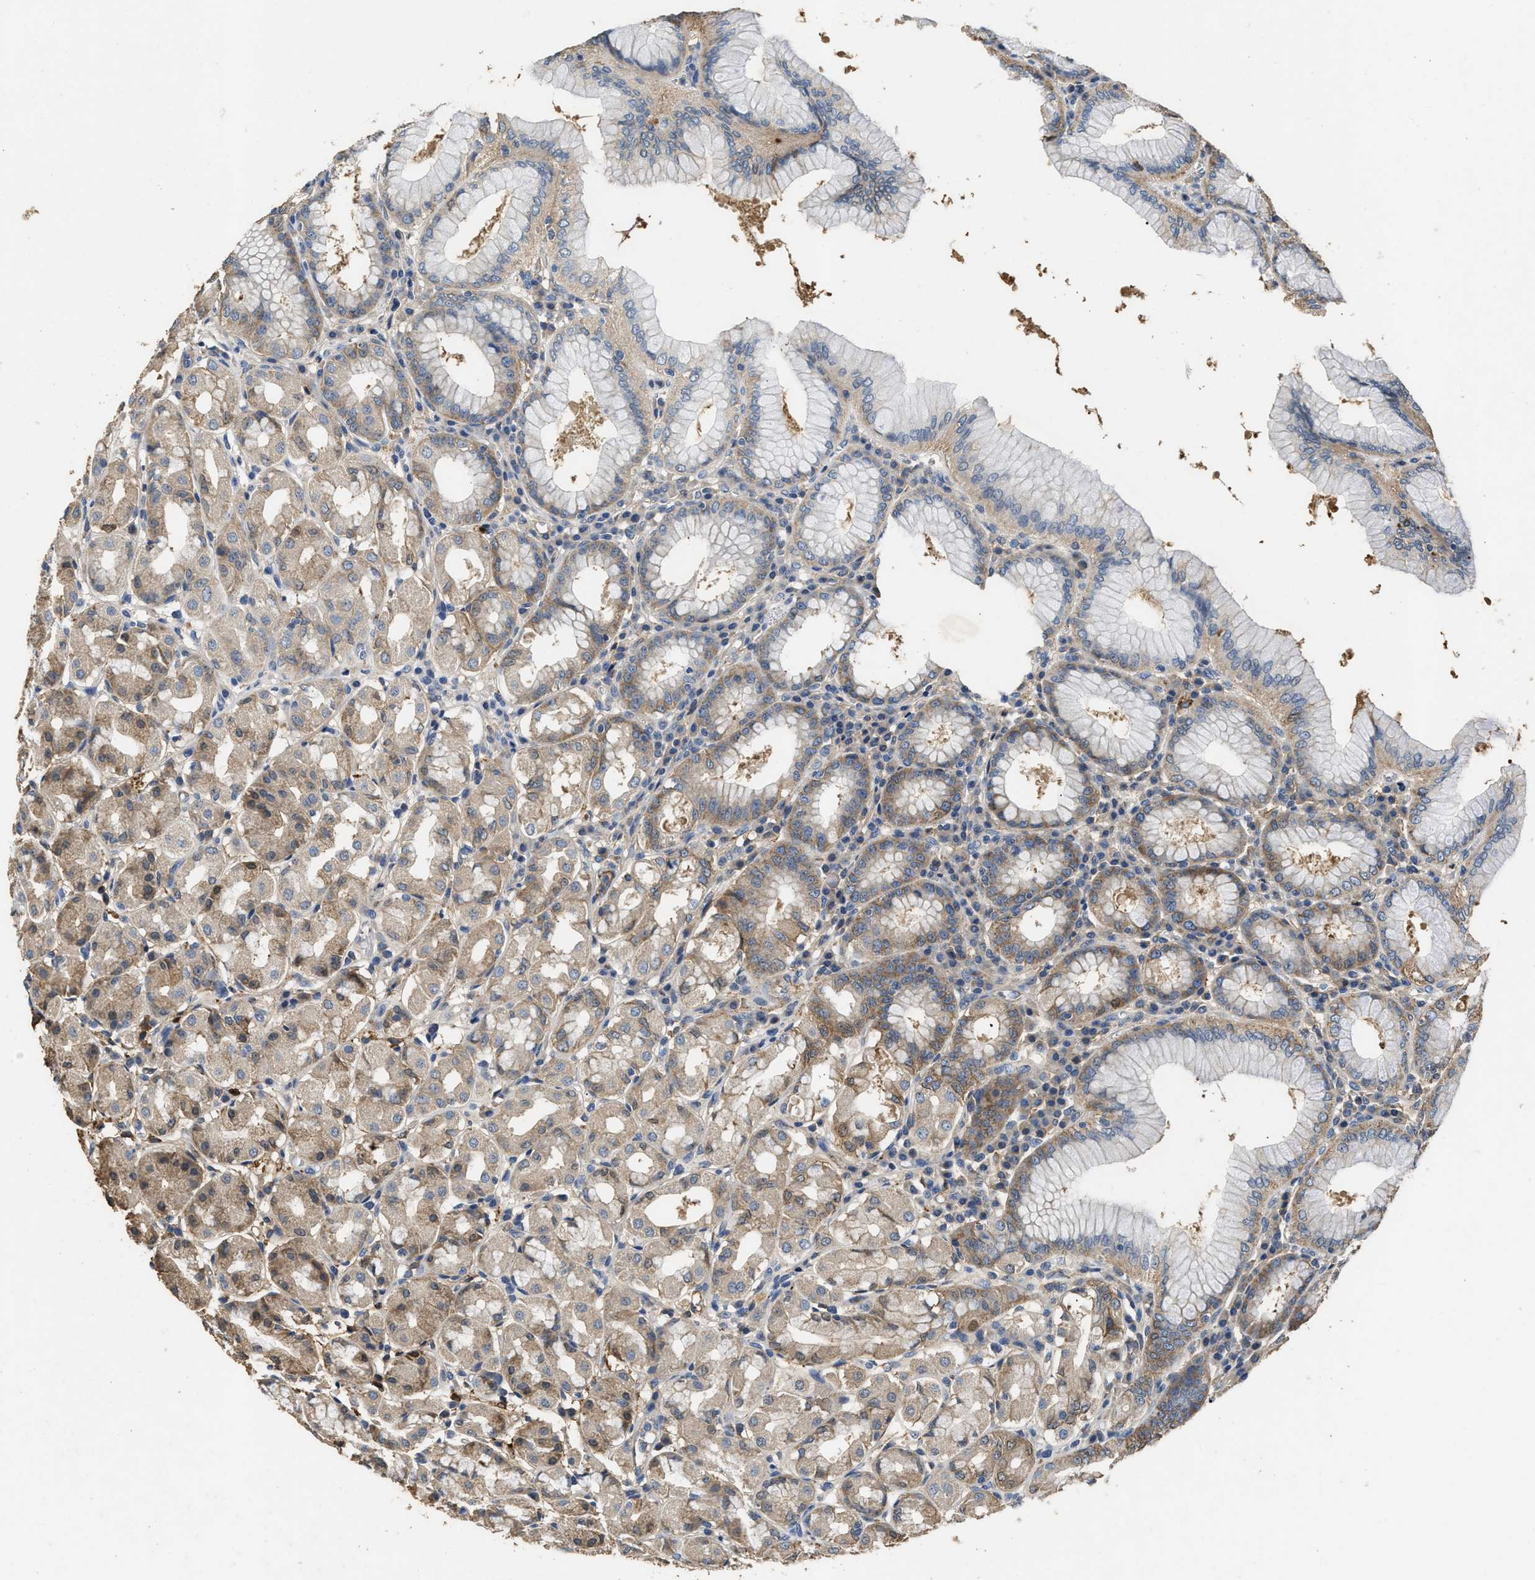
{"staining": {"intensity": "moderate", "quantity": ">75%", "location": "cytoplasmic/membranous"}, "tissue": "stomach", "cell_type": "Glandular cells", "image_type": "normal", "snomed": [{"axis": "morphology", "description": "Normal tissue, NOS"}, {"axis": "topography", "description": "Stomach"}, {"axis": "topography", "description": "Stomach, lower"}], "caption": "High-magnification brightfield microscopy of normal stomach stained with DAB (brown) and counterstained with hematoxylin (blue). glandular cells exhibit moderate cytoplasmic/membranous positivity is appreciated in about>75% of cells.", "gene": "C3", "patient": {"sex": "female", "age": 56}}